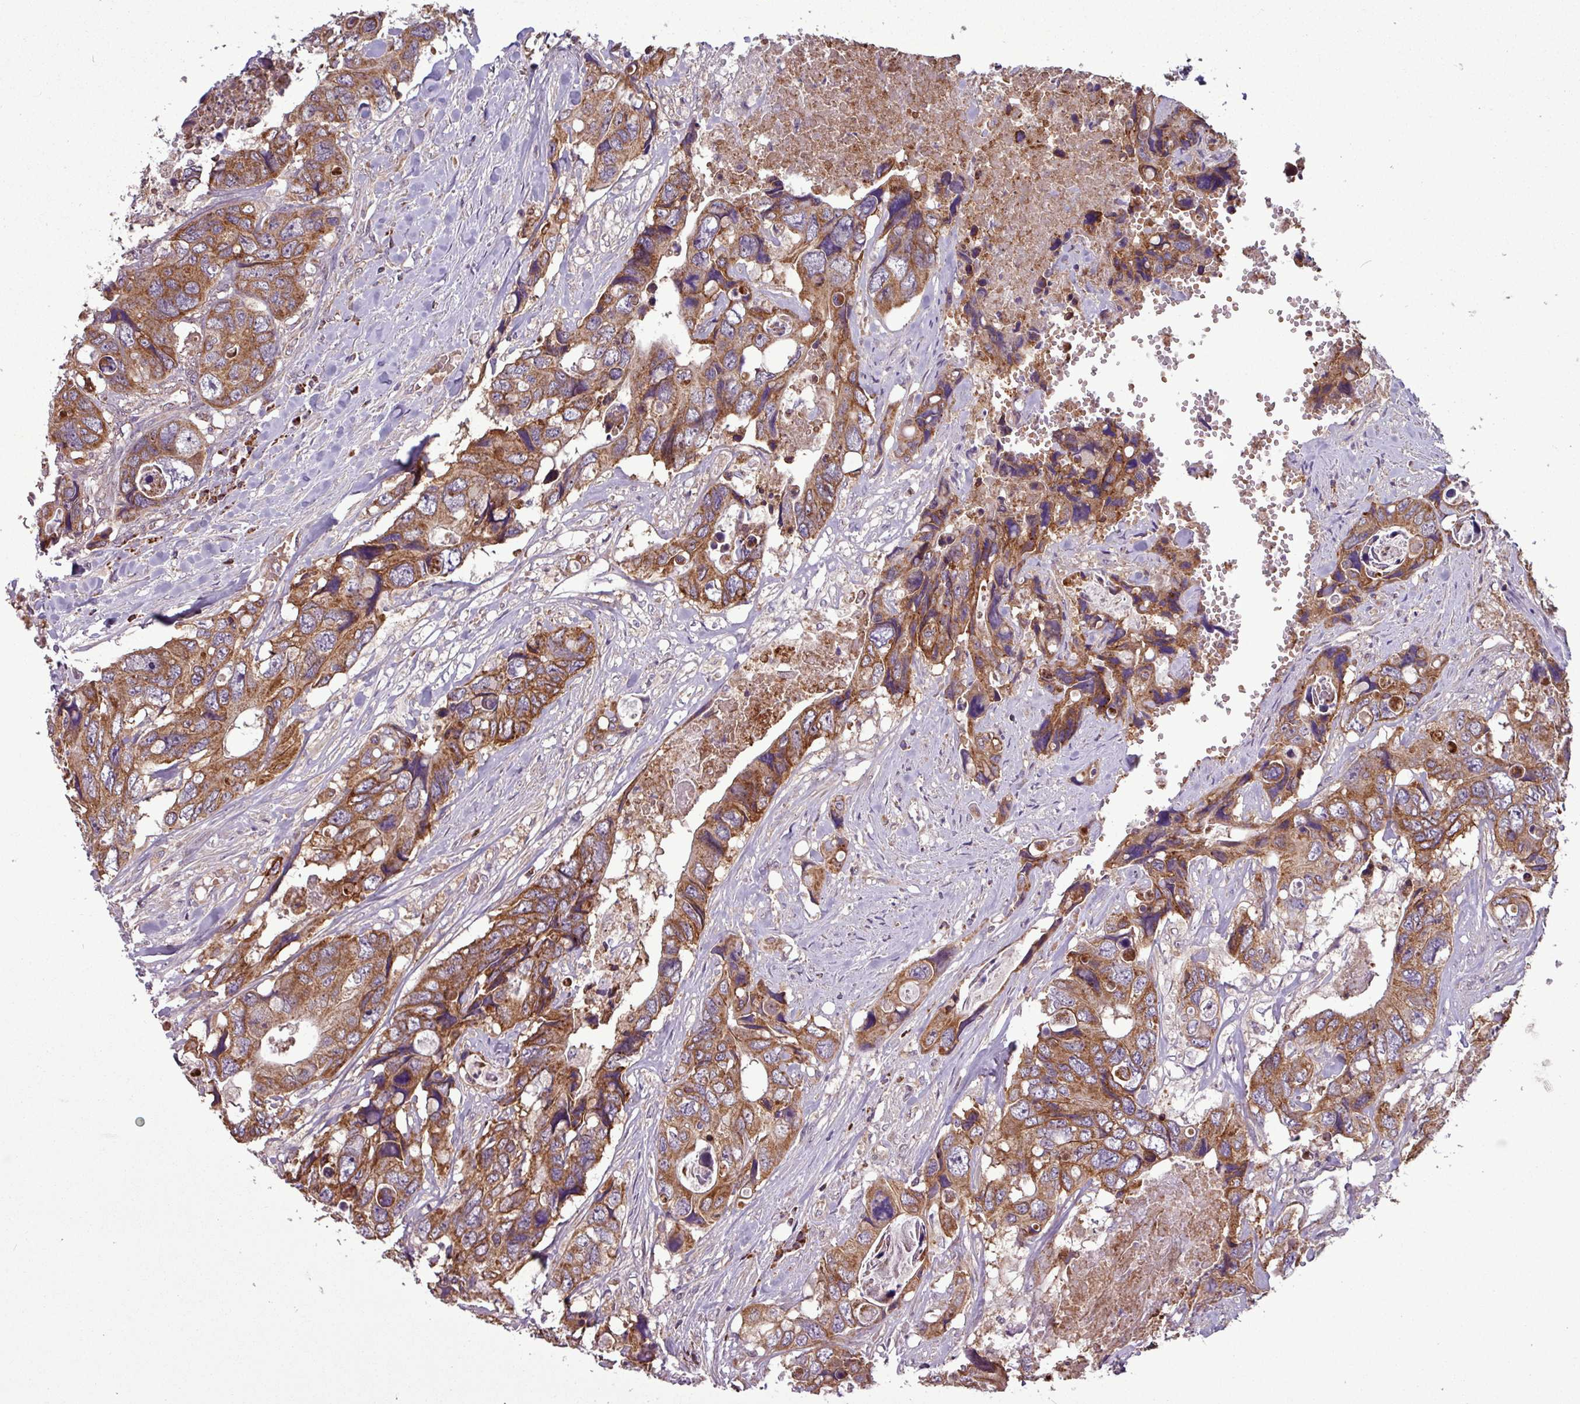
{"staining": {"intensity": "moderate", "quantity": ">75%", "location": "cytoplasmic/membranous"}, "tissue": "colorectal cancer", "cell_type": "Tumor cells", "image_type": "cancer", "snomed": [{"axis": "morphology", "description": "Adenocarcinoma, NOS"}, {"axis": "topography", "description": "Rectum"}], "caption": "Brown immunohistochemical staining in human adenocarcinoma (colorectal) exhibits moderate cytoplasmic/membranous expression in about >75% of tumor cells.", "gene": "MCTP2", "patient": {"sex": "male", "age": 57}}